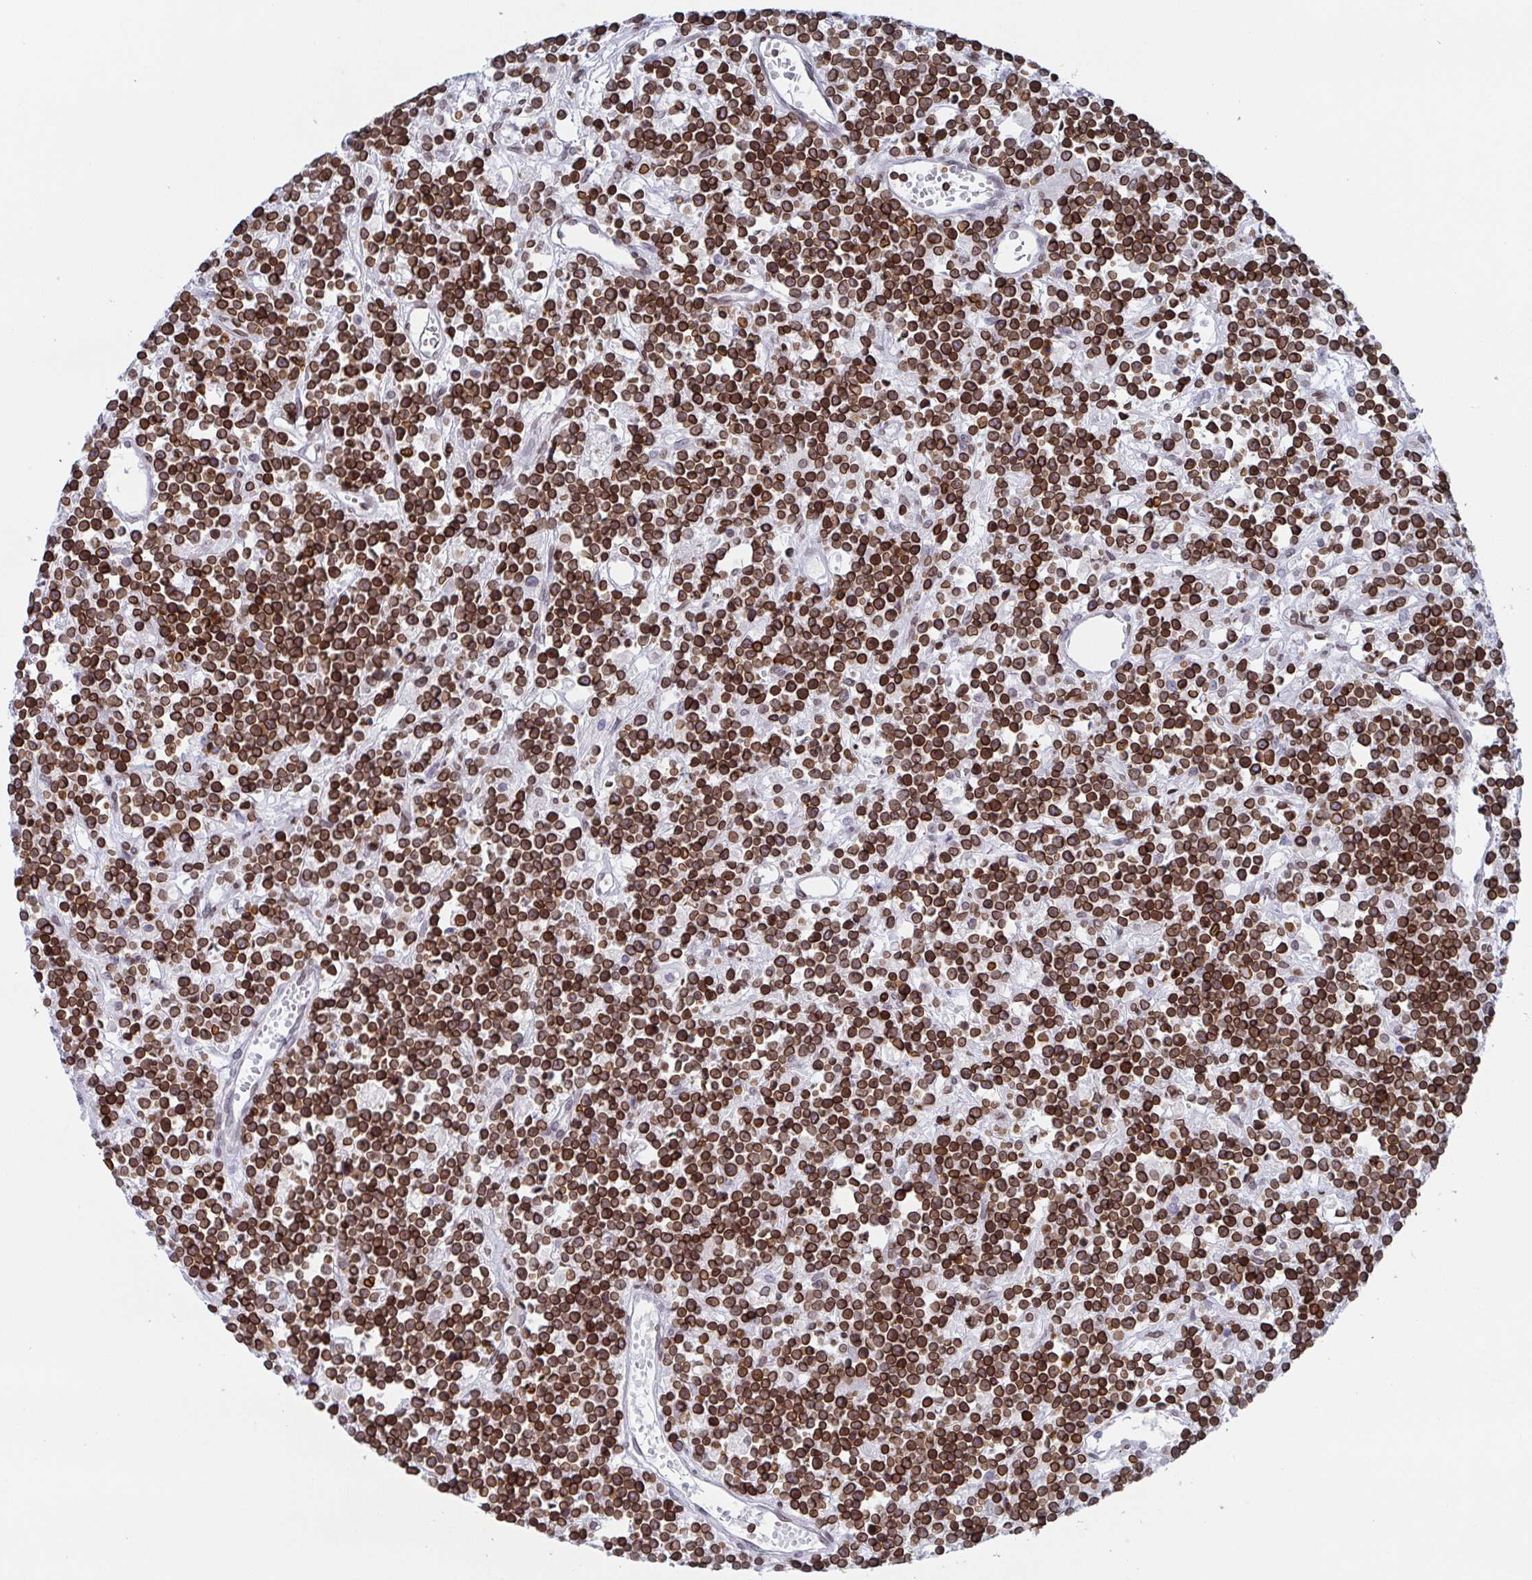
{"staining": {"intensity": "strong", "quantity": ">75%", "location": "cytoplasmic/membranous,nuclear"}, "tissue": "lymphoma", "cell_type": "Tumor cells", "image_type": "cancer", "snomed": [{"axis": "morphology", "description": "Malignant lymphoma, non-Hodgkin's type, High grade"}, {"axis": "topography", "description": "Ovary"}], "caption": "A histopathology image showing strong cytoplasmic/membranous and nuclear expression in about >75% of tumor cells in lymphoma, as visualized by brown immunohistochemical staining.", "gene": "BTBD7", "patient": {"sex": "female", "age": 56}}